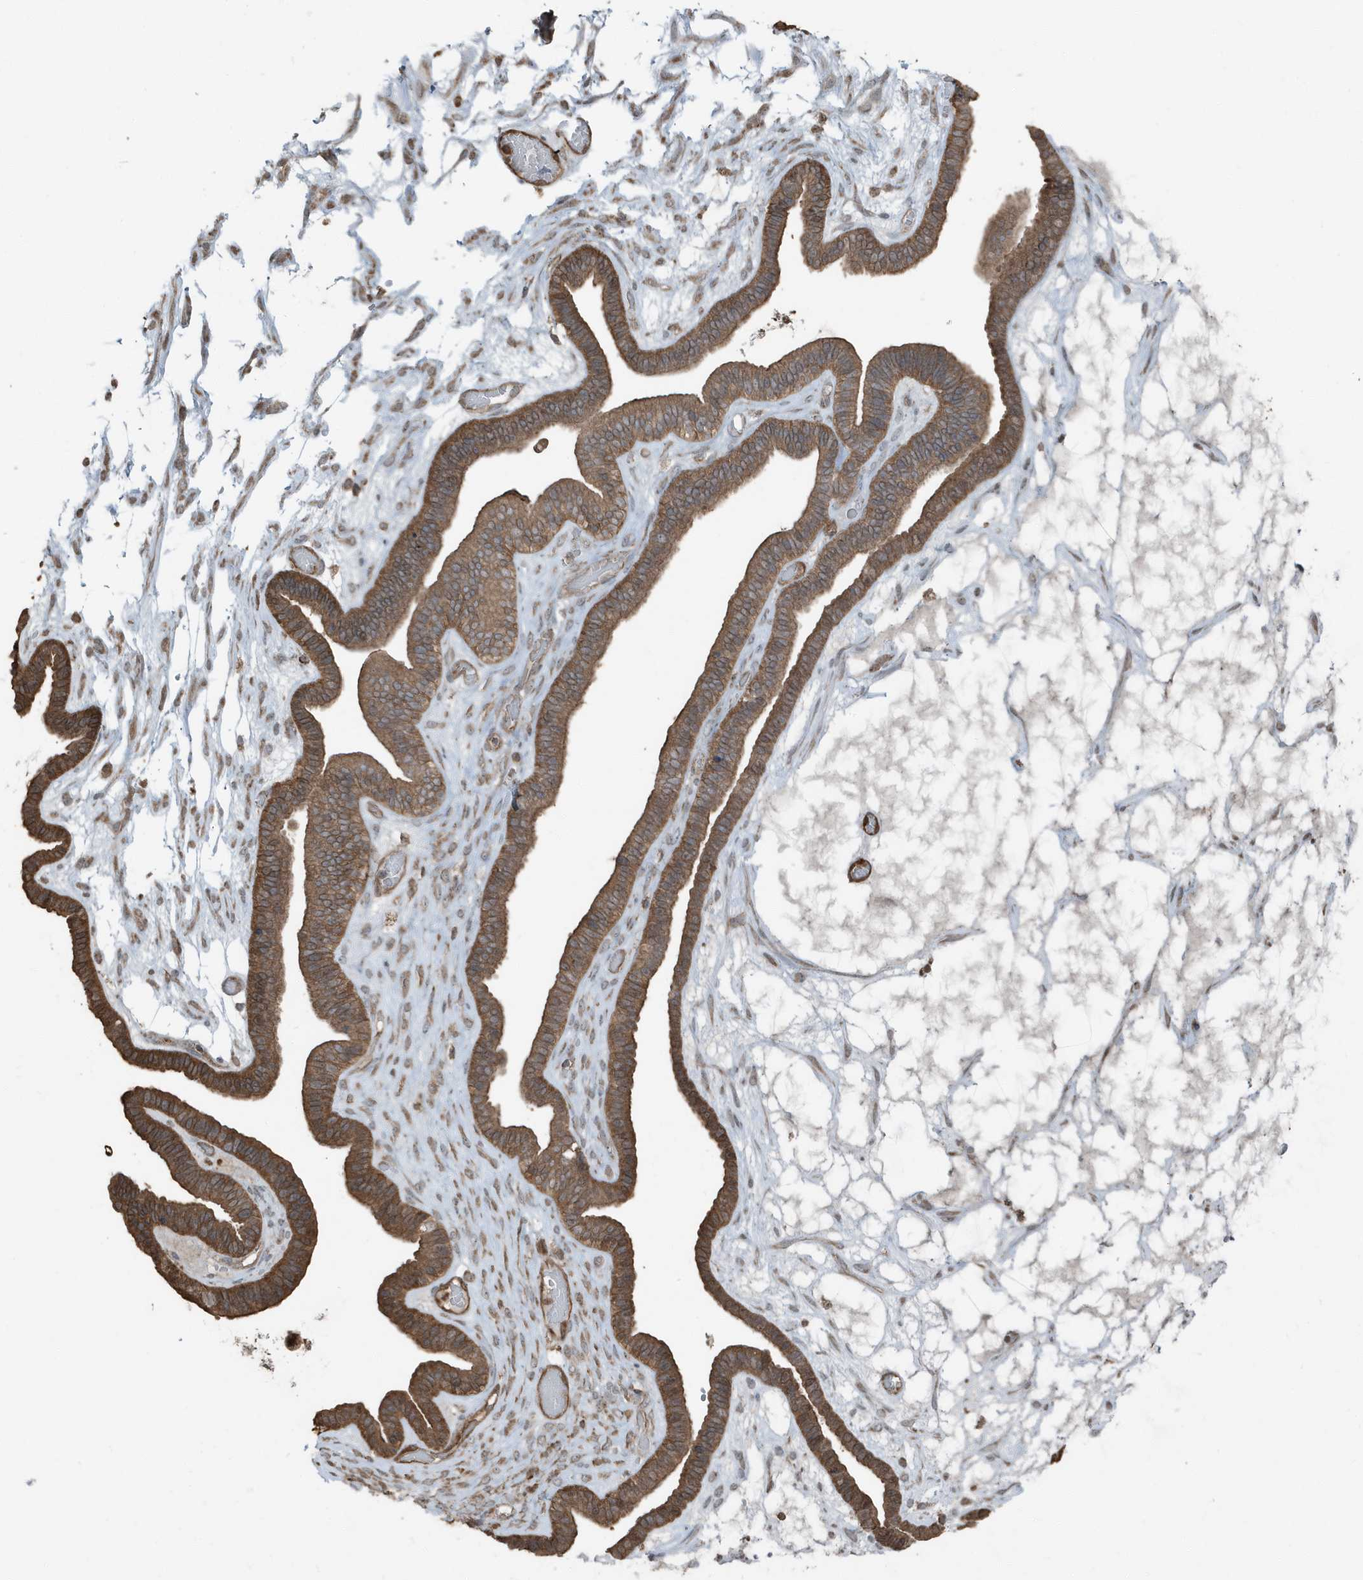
{"staining": {"intensity": "strong", "quantity": ">75%", "location": "cytoplasmic/membranous"}, "tissue": "ovarian cancer", "cell_type": "Tumor cells", "image_type": "cancer", "snomed": [{"axis": "morphology", "description": "Cystadenocarcinoma, serous, NOS"}, {"axis": "topography", "description": "Ovary"}], "caption": "Ovarian serous cystadenocarcinoma was stained to show a protein in brown. There is high levels of strong cytoplasmic/membranous positivity in approximately >75% of tumor cells.", "gene": "AZI2", "patient": {"sex": "female", "age": 56}}